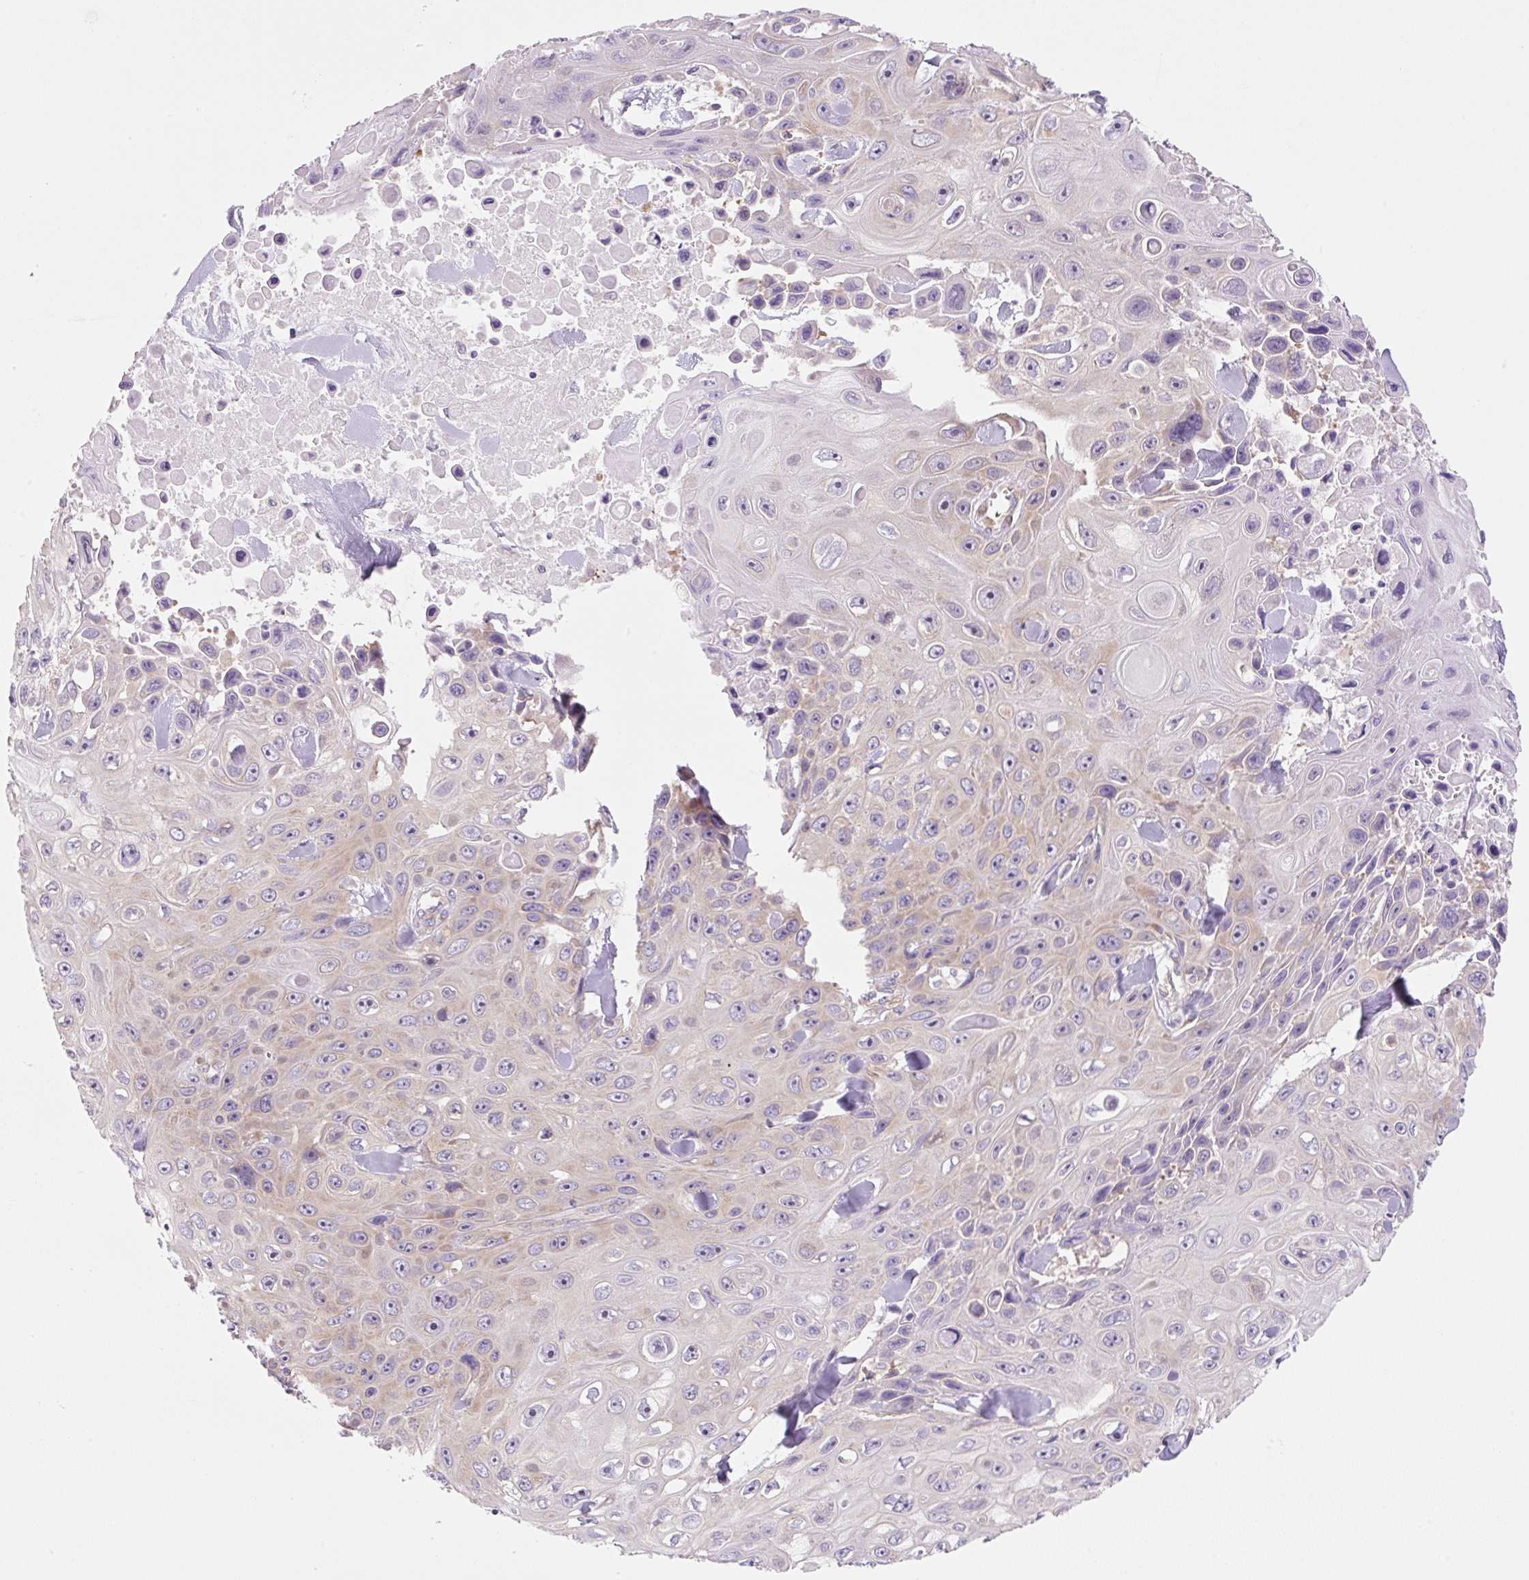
{"staining": {"intensity": "weak", "quantity": "<25%", "location": "cytoplasmic/membranous"}, "tissue": "skin cancer", "cell_type": "Tumor cells", "image_type": "cancer", "snomed": [{"axis": "morphology", "description": "Squamous cell carcinoma, NOS"}, {"axis": "topography", "description": "Skin"}], "caption": "Immunohistochemistry (IHC) of human squamous cell carcinoma (skin) exhibits no staining in tumor cells.", "gene": "RPL18A", "patient": {"sex": "male", "age": 82}}